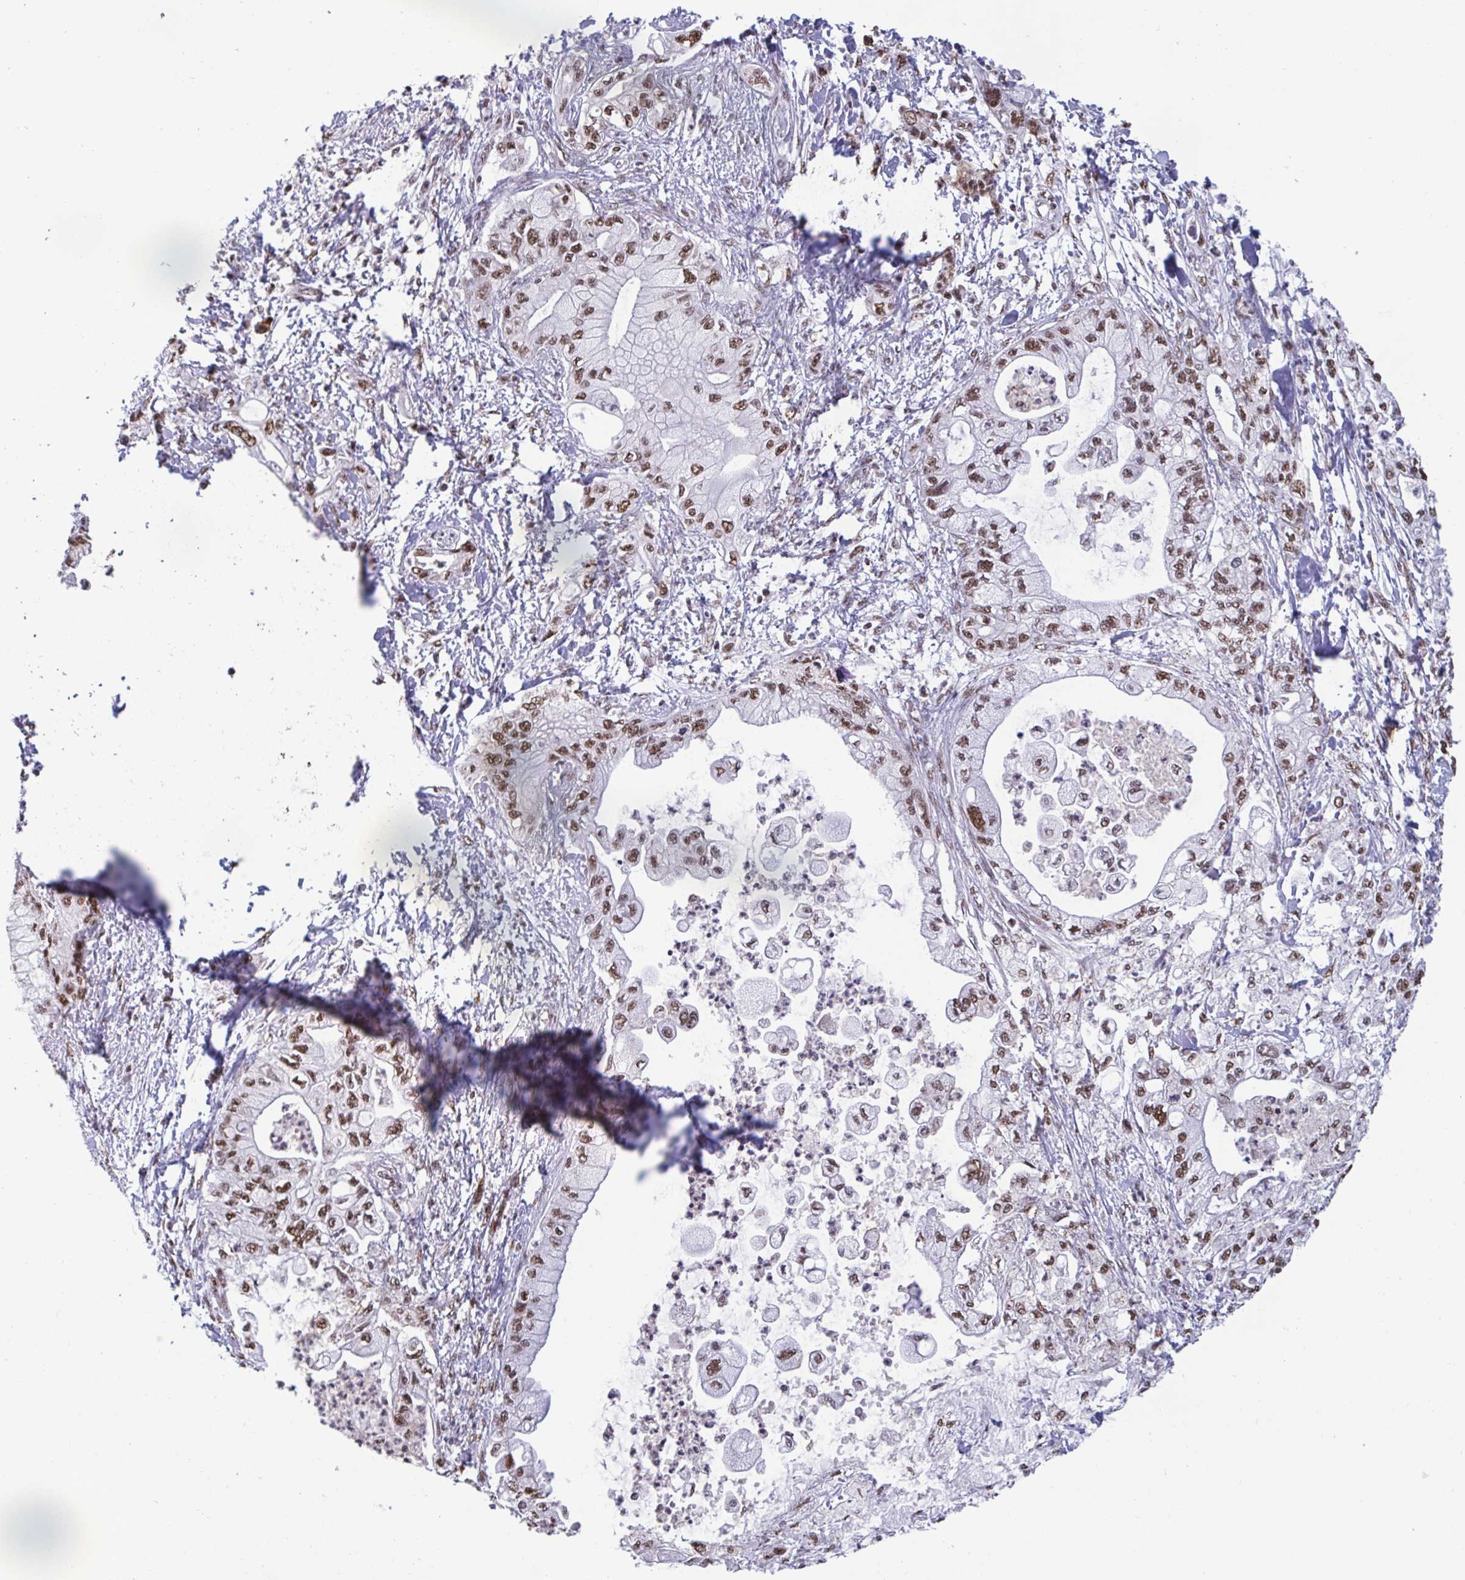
{"staining": {"intensity": "moderate", "quantity": ">75%", "location": "nuclear"}, "tissue": "pancreatic cancer", "cell_type": "Tumor cells", "image_type": "cancer", "snomed": [{"axis": "morphology", "description": "Adenocarcinoma, NOS"}, {"axis": "topography", "description": "Pancreas"}], "caption": "Human pancreatic adenocarcinoma stained for a protein (brown) demonstrates moderate nuclear positive expression in approximately >75% of tumor cells.", "gene": "PUF60", "patient": {"sex": "male", "age": 61}}